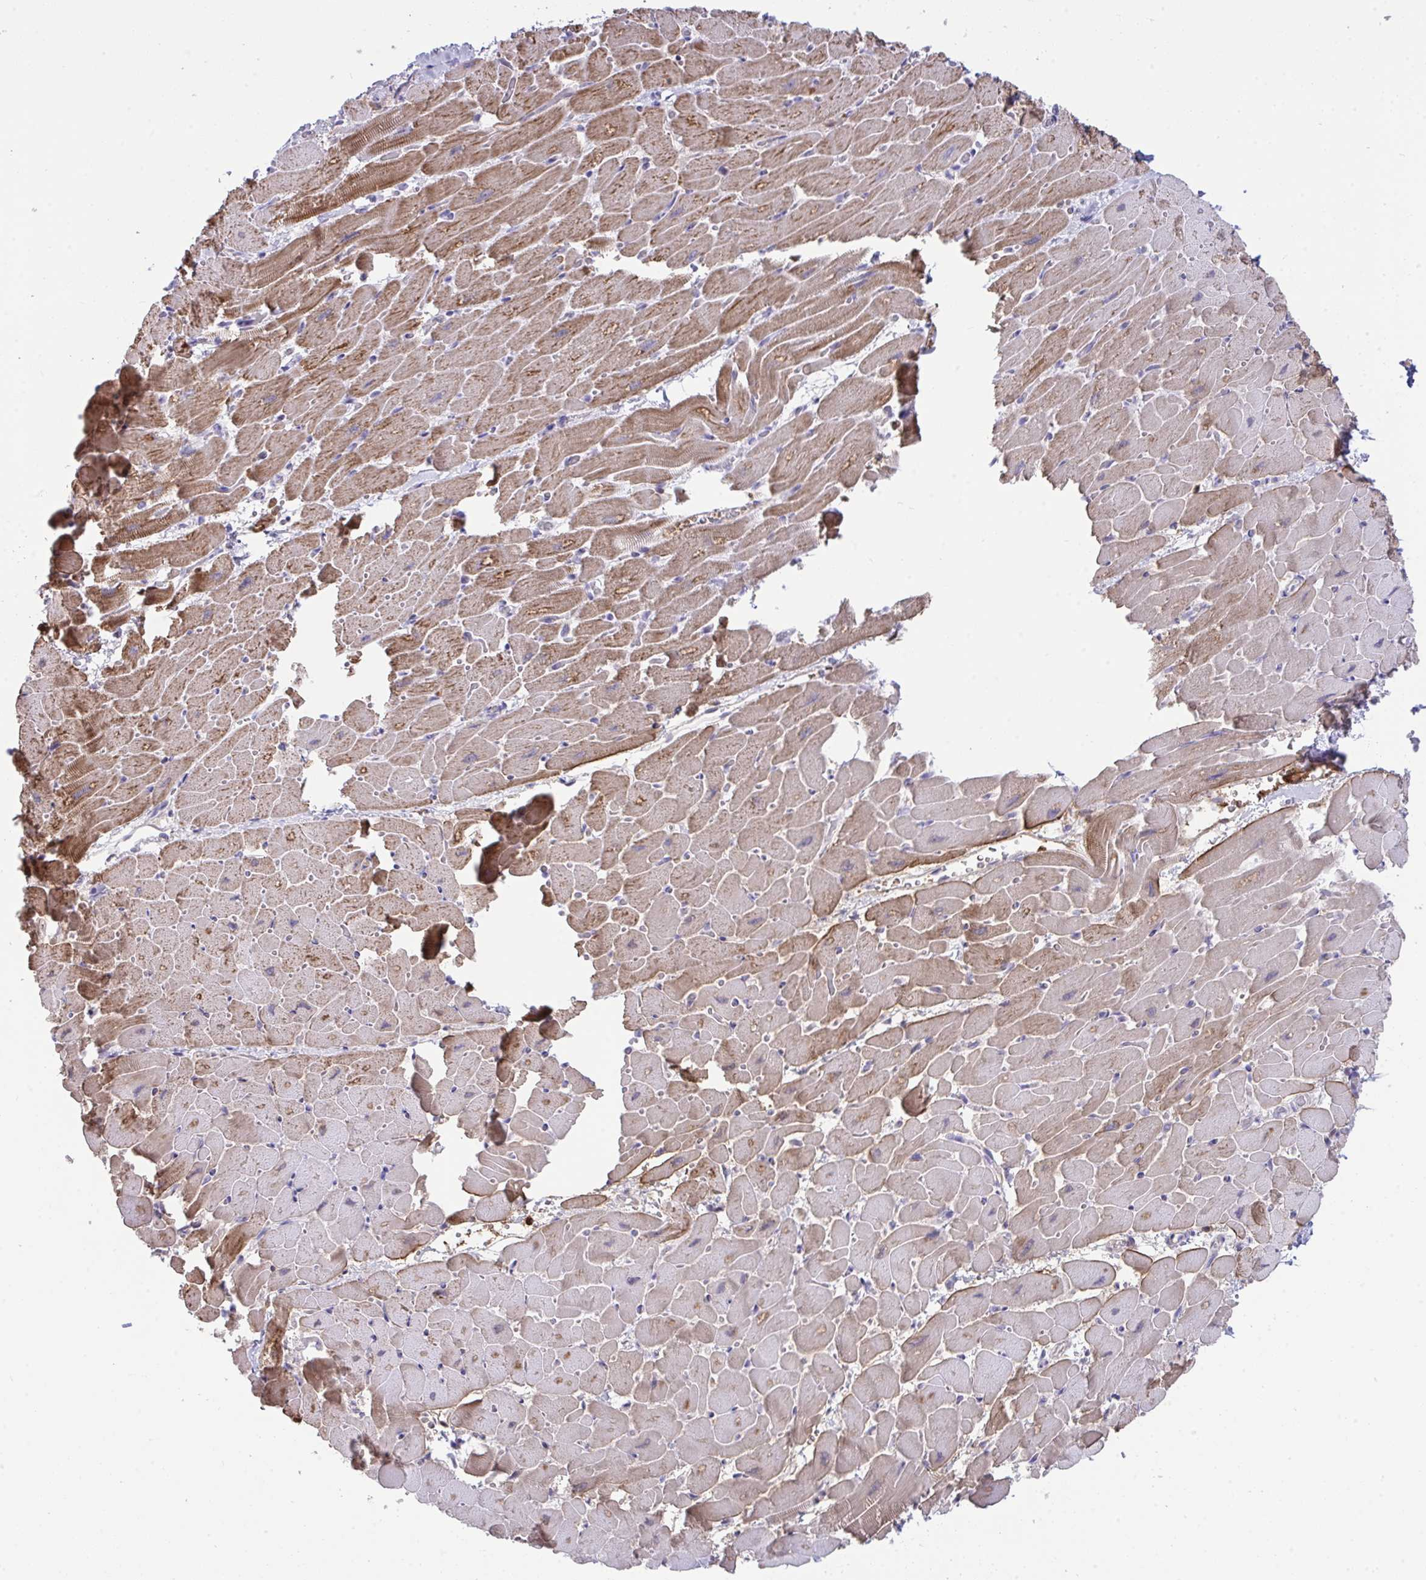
{"staining": {"intensity": "moderate", "quantity": "25%-75%", "location": "cytoplasmic/membranous"}, "tissue": "heart muscle", "cell_type": "Cardiomyocytes", "image_type": "normal", "snomed": [{"axis": "morphology", "description": "Normal tissue, NOS"}, {"axis": "topography", "description": "Heart"}], "caption": "Moderate cytoplasmic/membranous positivity for a protein is seen in about 25%-75% of cardiomyocytes of benign heart muscle using IHC.", "gene": "PLA2G12B", "patient": {"sex": "male", "age": 37}}